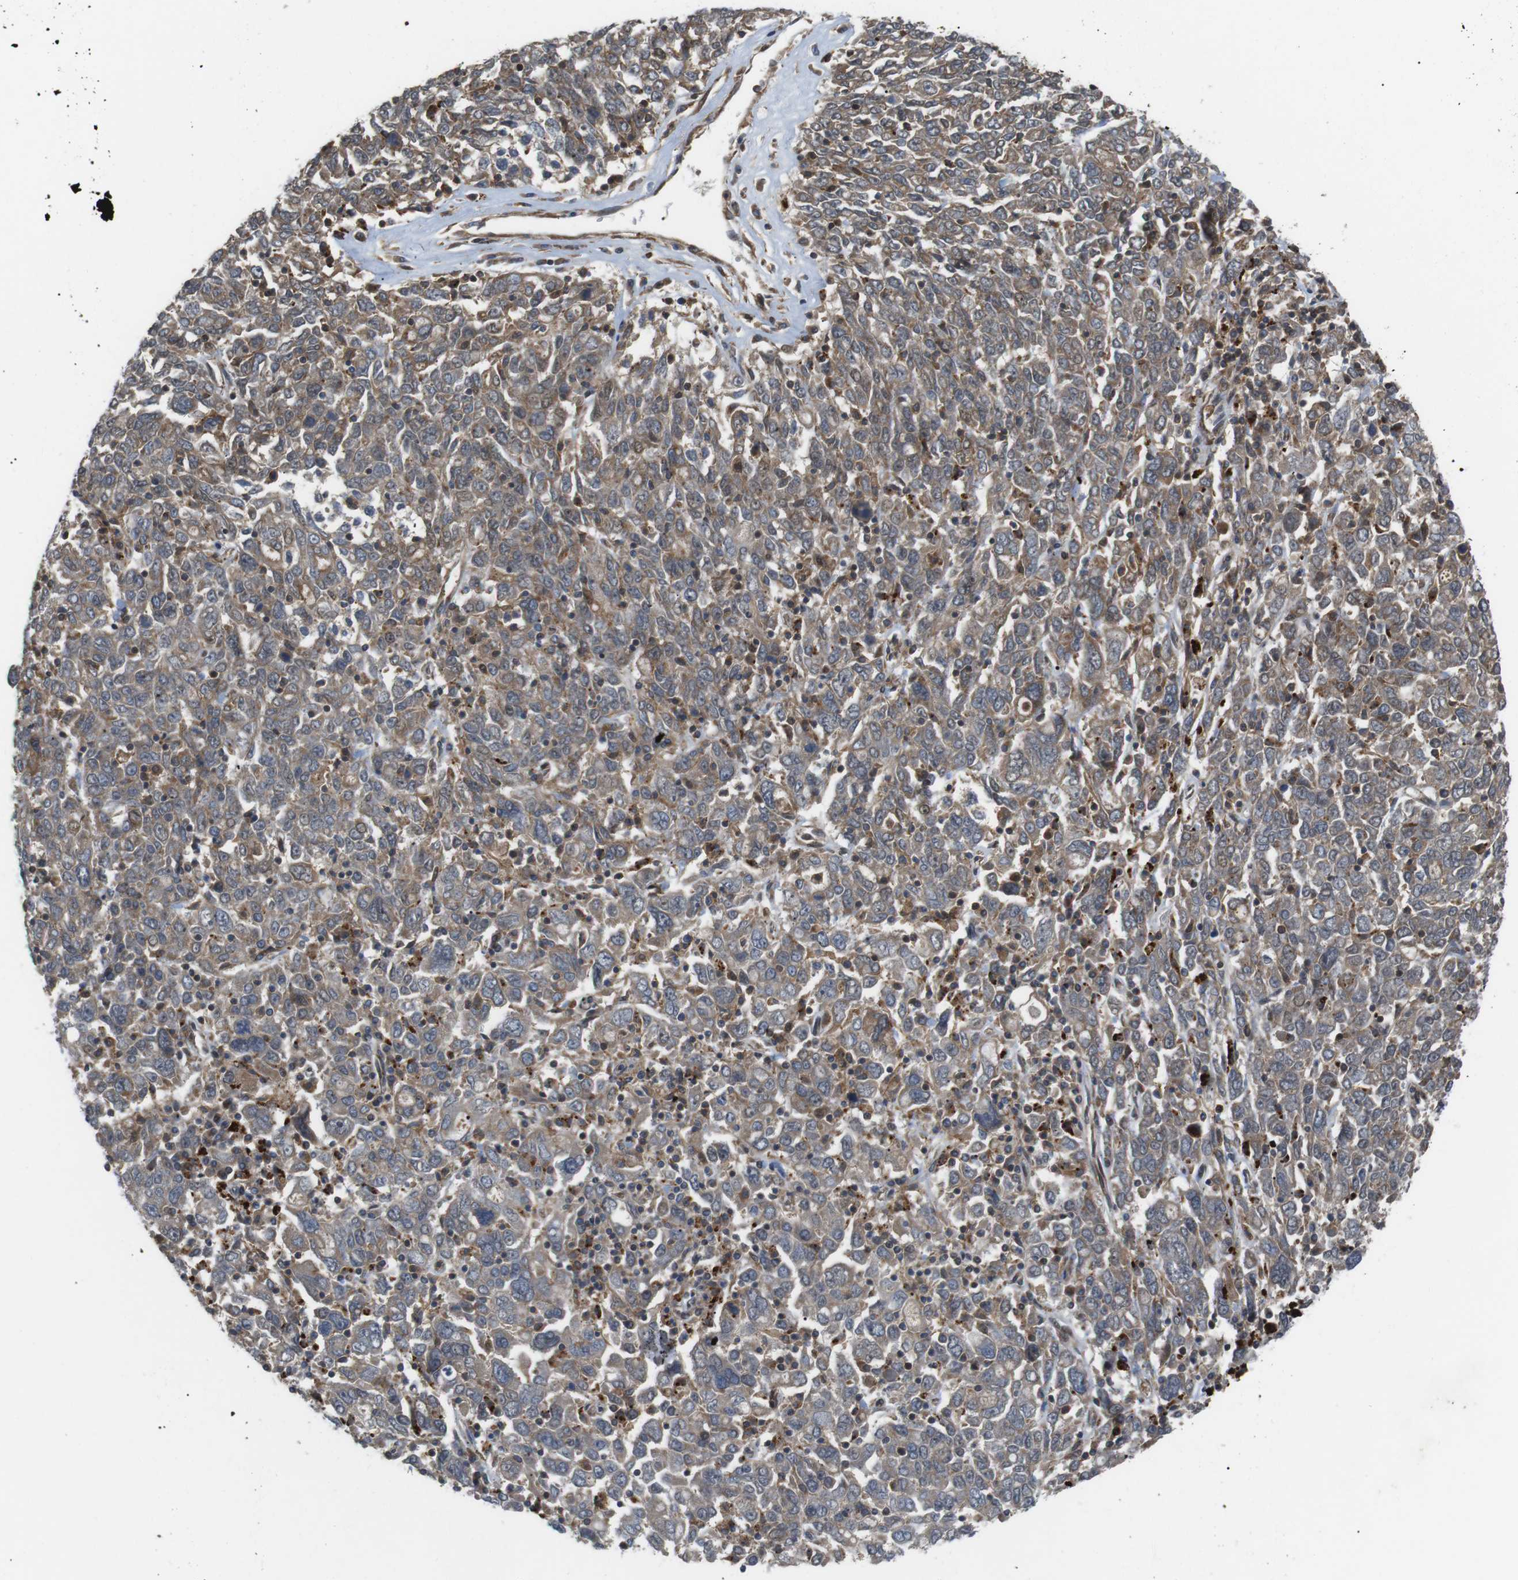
{"staining": {"intensity": "moderate", "quantity": ">75%", "location": "cytoplasmic/membranous"}, "tissue": "ovarian cancer", "cell_type": "Tumor cells", "image_type": "cancer", "snomed": [{"axis": "morphology", "description": "Carcinoma, endometroid"}, {"axis": "topography", "description": "Ovary"}], "caption": "Protein staining of ovarian cancer tissue demonstrates moderate cytoplasmic/membranous staining in about >75% of tumor cells.", "gene": "KANK2", "patient": {"sex": "female", "age": 62}}